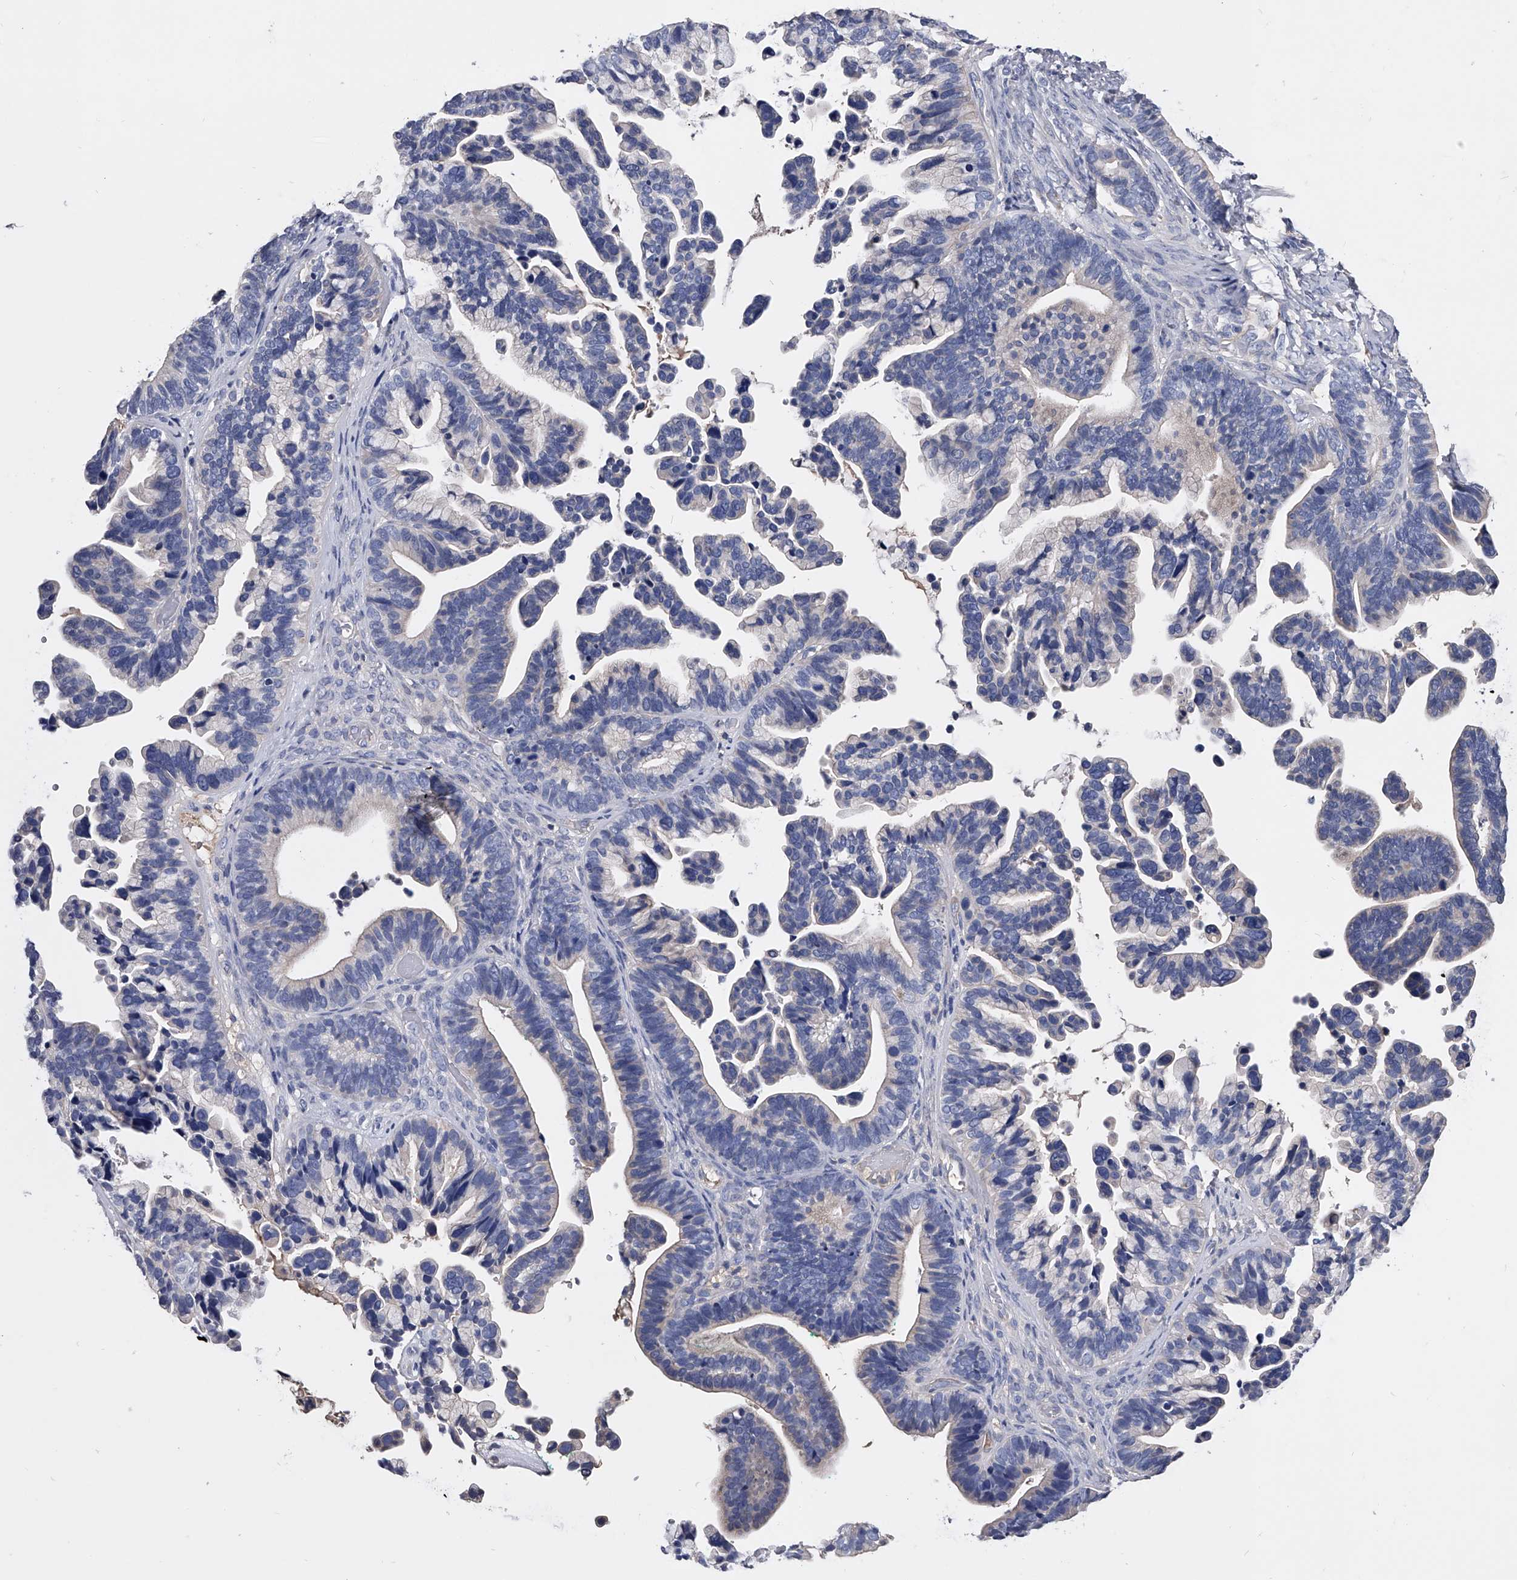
{"staining": {"intensity": "negative", "quantity": "none", "location": "none"}, "tissue": "ovarian cancer", "cell_type": "Tumor cells", "image_type": "cancer", "snomed": [{"axis": "morphology", "description": "Cystadenocarcinoma, serous, NOS"}, {"axis": "topography", "description": "Ovary"}], "caption": "DAB (3,3'-diaminobenzidine) immunohistochemical staining of human serous cystadenocarcinoma (ovarian) demonstrates no significant staining in tumor cells.", "gene": "EFCAB7", "patient": {"sex": "female", "age": 56}}